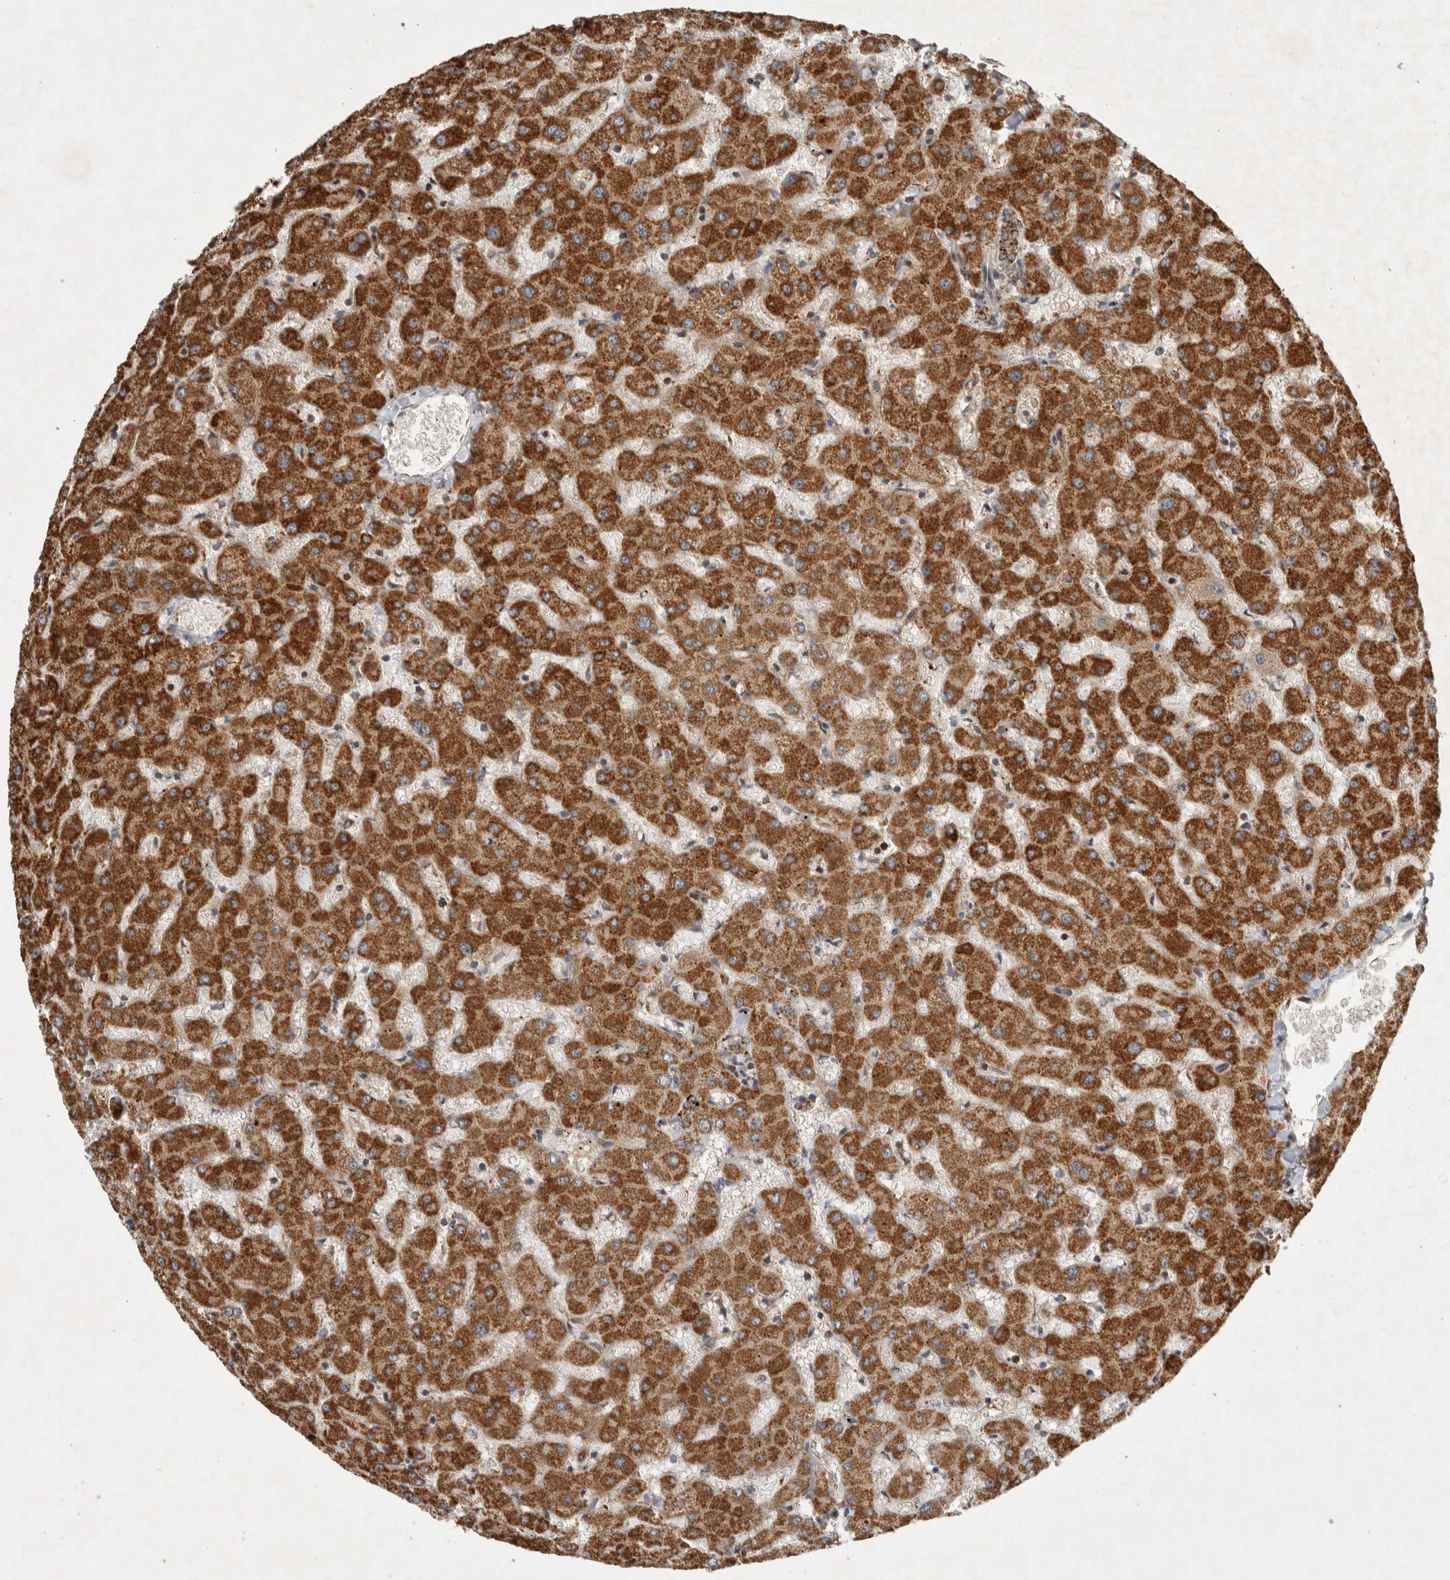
{"staining": {"intensity": "strong", "quantity": ">75%", "location": "cytoplasmic/membranous"}, "tissue": "liver", "cell_type": "Cholangiocytes", "image_type": "normal", "snomed": [{"axis": "morphology", "description": "Normal tissue, NOS"}, {"axis": "topography", "description": "Liver"}], "caption": "Protein staining reveals strong cytoplasmic/membranous positivity in approximately >75% of cholangiocytes in unremarkable liver. The protein of interest is shown in brown color, while the nuclei are stained blue.", "gene": "SERAC1", "patient": {"sex": "female", "age": 63}}